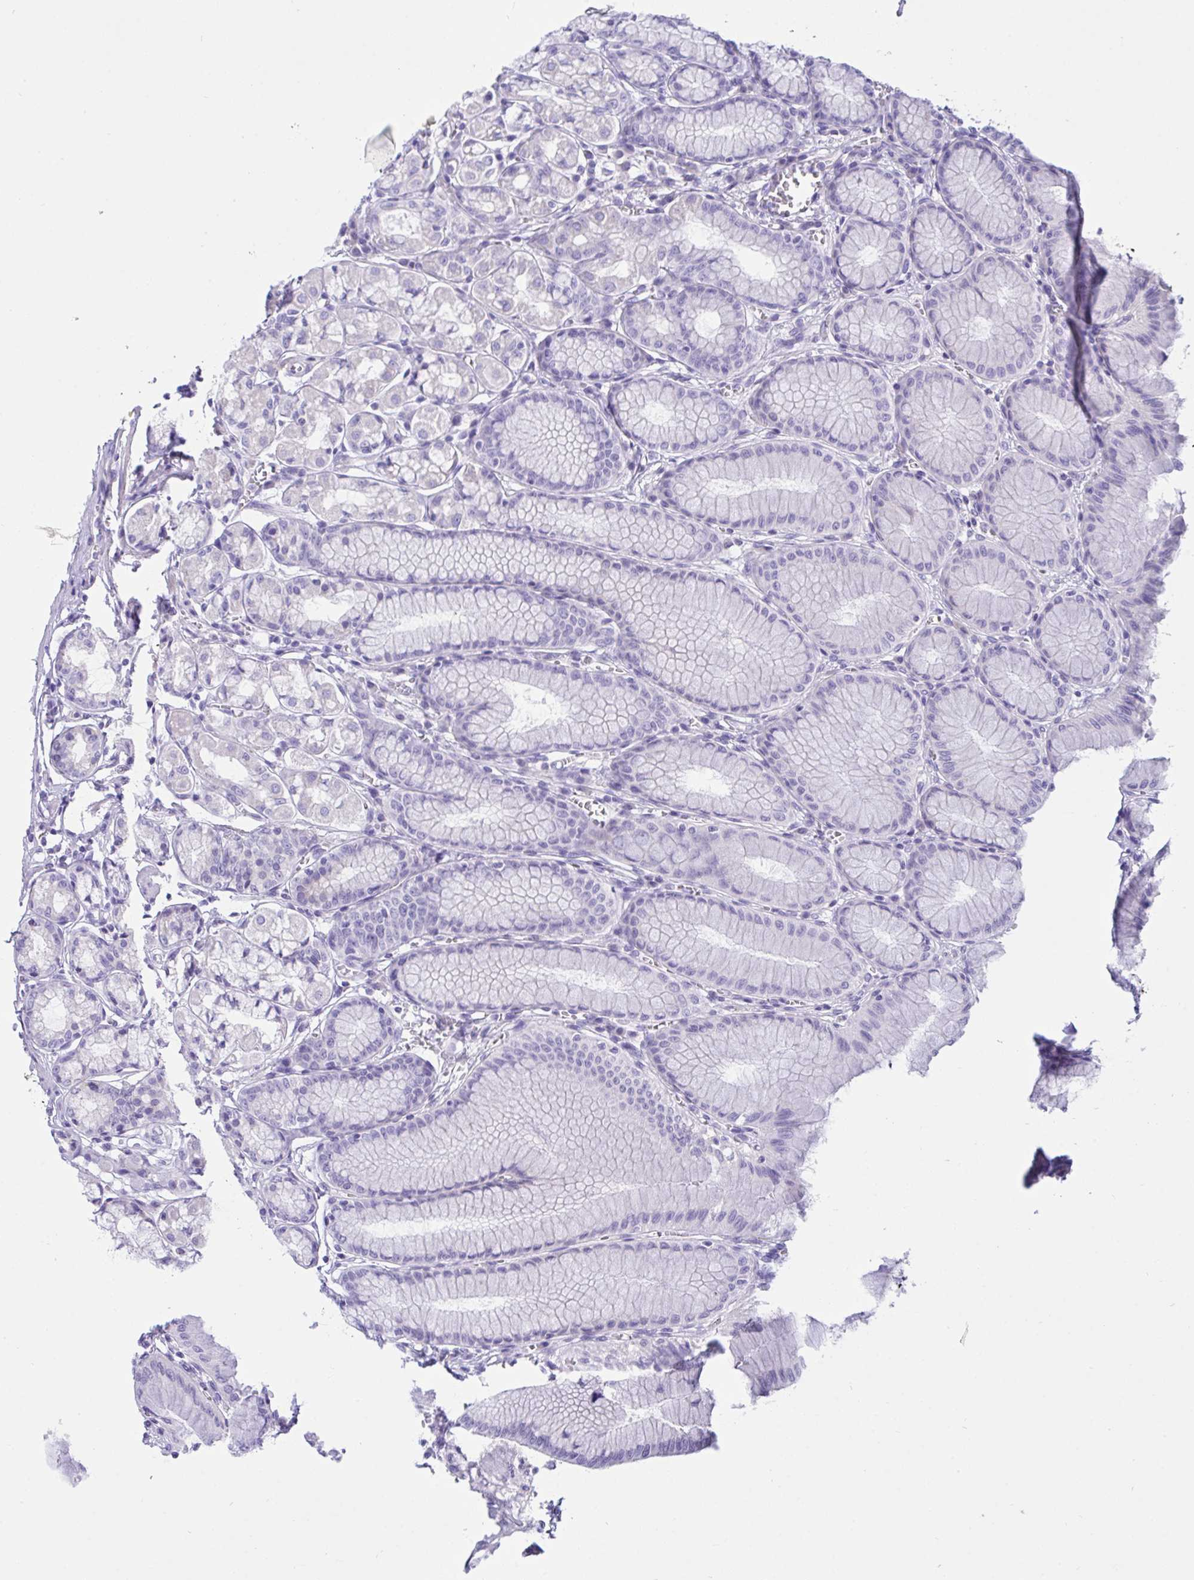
{"staining": {"intensity": "negative", "quantity": "none", "location": "none"}, "tissue": "stomach", "cell_type": "Glandular cells", "image_type": "normal", "snomed": [{"axis": "morphology", "description": "Normal tissue, NOS"}, {"axis": "topography", "description": "Stomach"}, {"axis": "topography", "description": "Stomach, lower"}], "caption": "This is an immunohistochemistry photomicrograph of benign stomach. There is no expression in glandular cells.", "gene": "TMEM106B", "patient": {"sex": "male", "age": 76}}